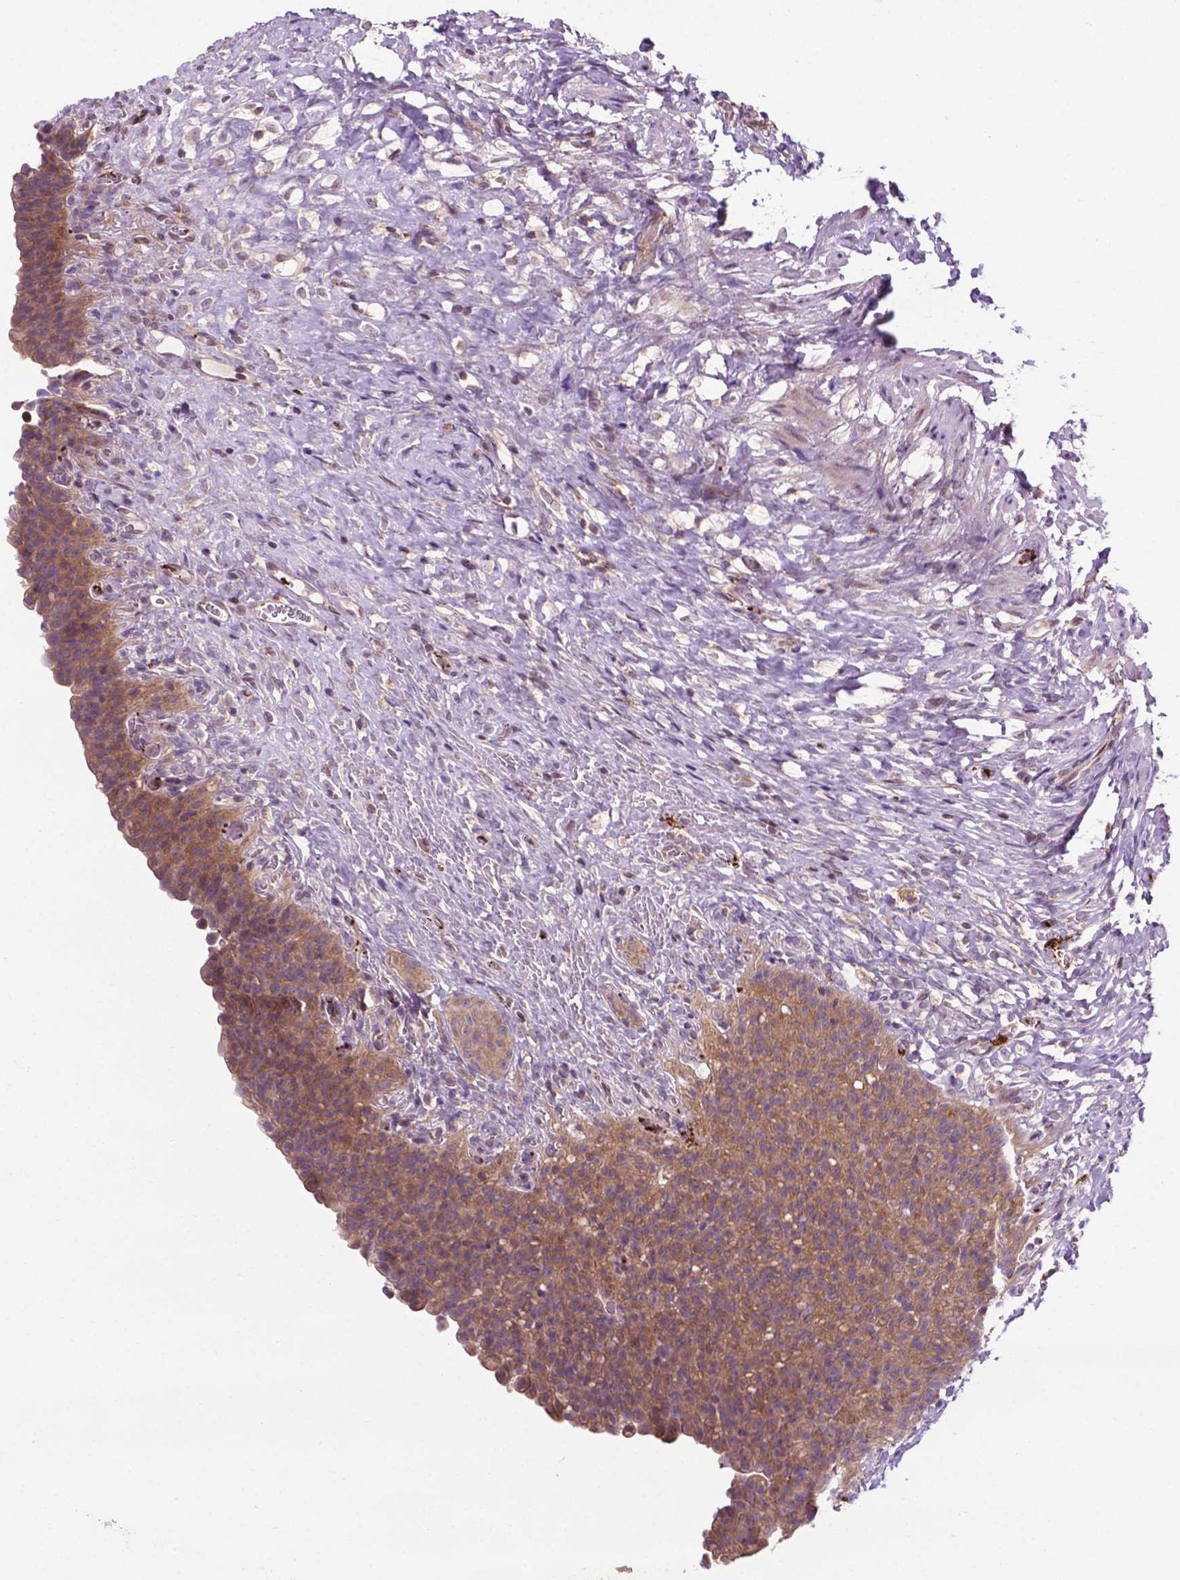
{"staining": {"intensity": "moderate", "quantity": "25%-75%", "location": "cytoplasmic/membranous"}, "tissue": "urinary bladder", "cell_type": "Urothelial cells", "image_type": "normal", "snomed": [{"axis": "morphology", "description": "Normal tissue, NOS"}, {"axis": "topography", "description": "Urinary bladder"}, {"axis": "topography", "description": "Prostate"}], "caption": "A histopathology image of human urinary bladder stained for a protein demonstrates moderate cytoplasmic/membranous brown staining in urothelial cells.", "gene": "SPNS2", "patient": {"sex": "male", "age": 76}}